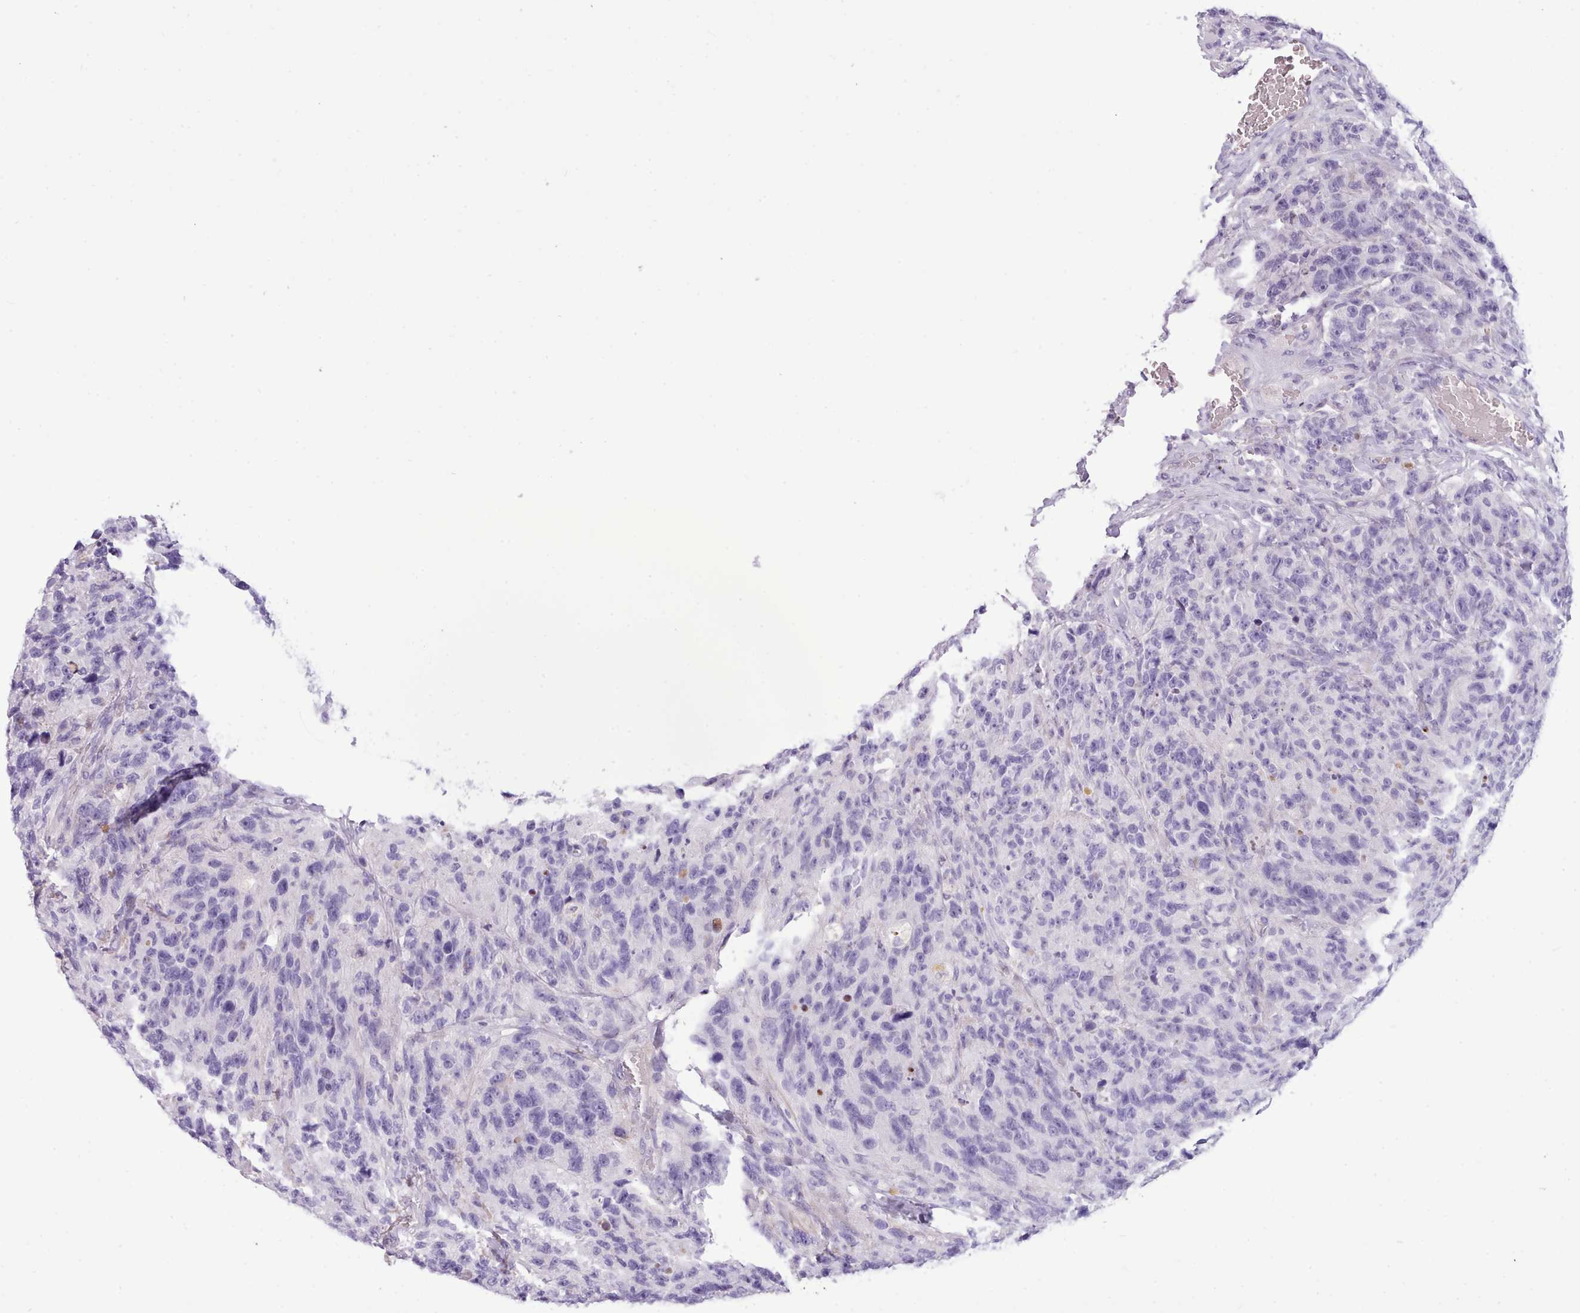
{"staining": {"intensity": "negative", "quantity": "none", "location": "none"}, "tissue": "glioma", "cell_type": "Tumor cells", "image_type": "cancer", "snomed": [{"axis": "morphology", "description": "Glioma, malignant, High grade"}, {"axis": "topography", "description": "Brain"}], "caption": "Glioma stained for a protein using immunohistochemistry demonstrates no positivity tumor cells.", "gene": "CYP2A13", "patient": {"sex": "male", "age": 69}}